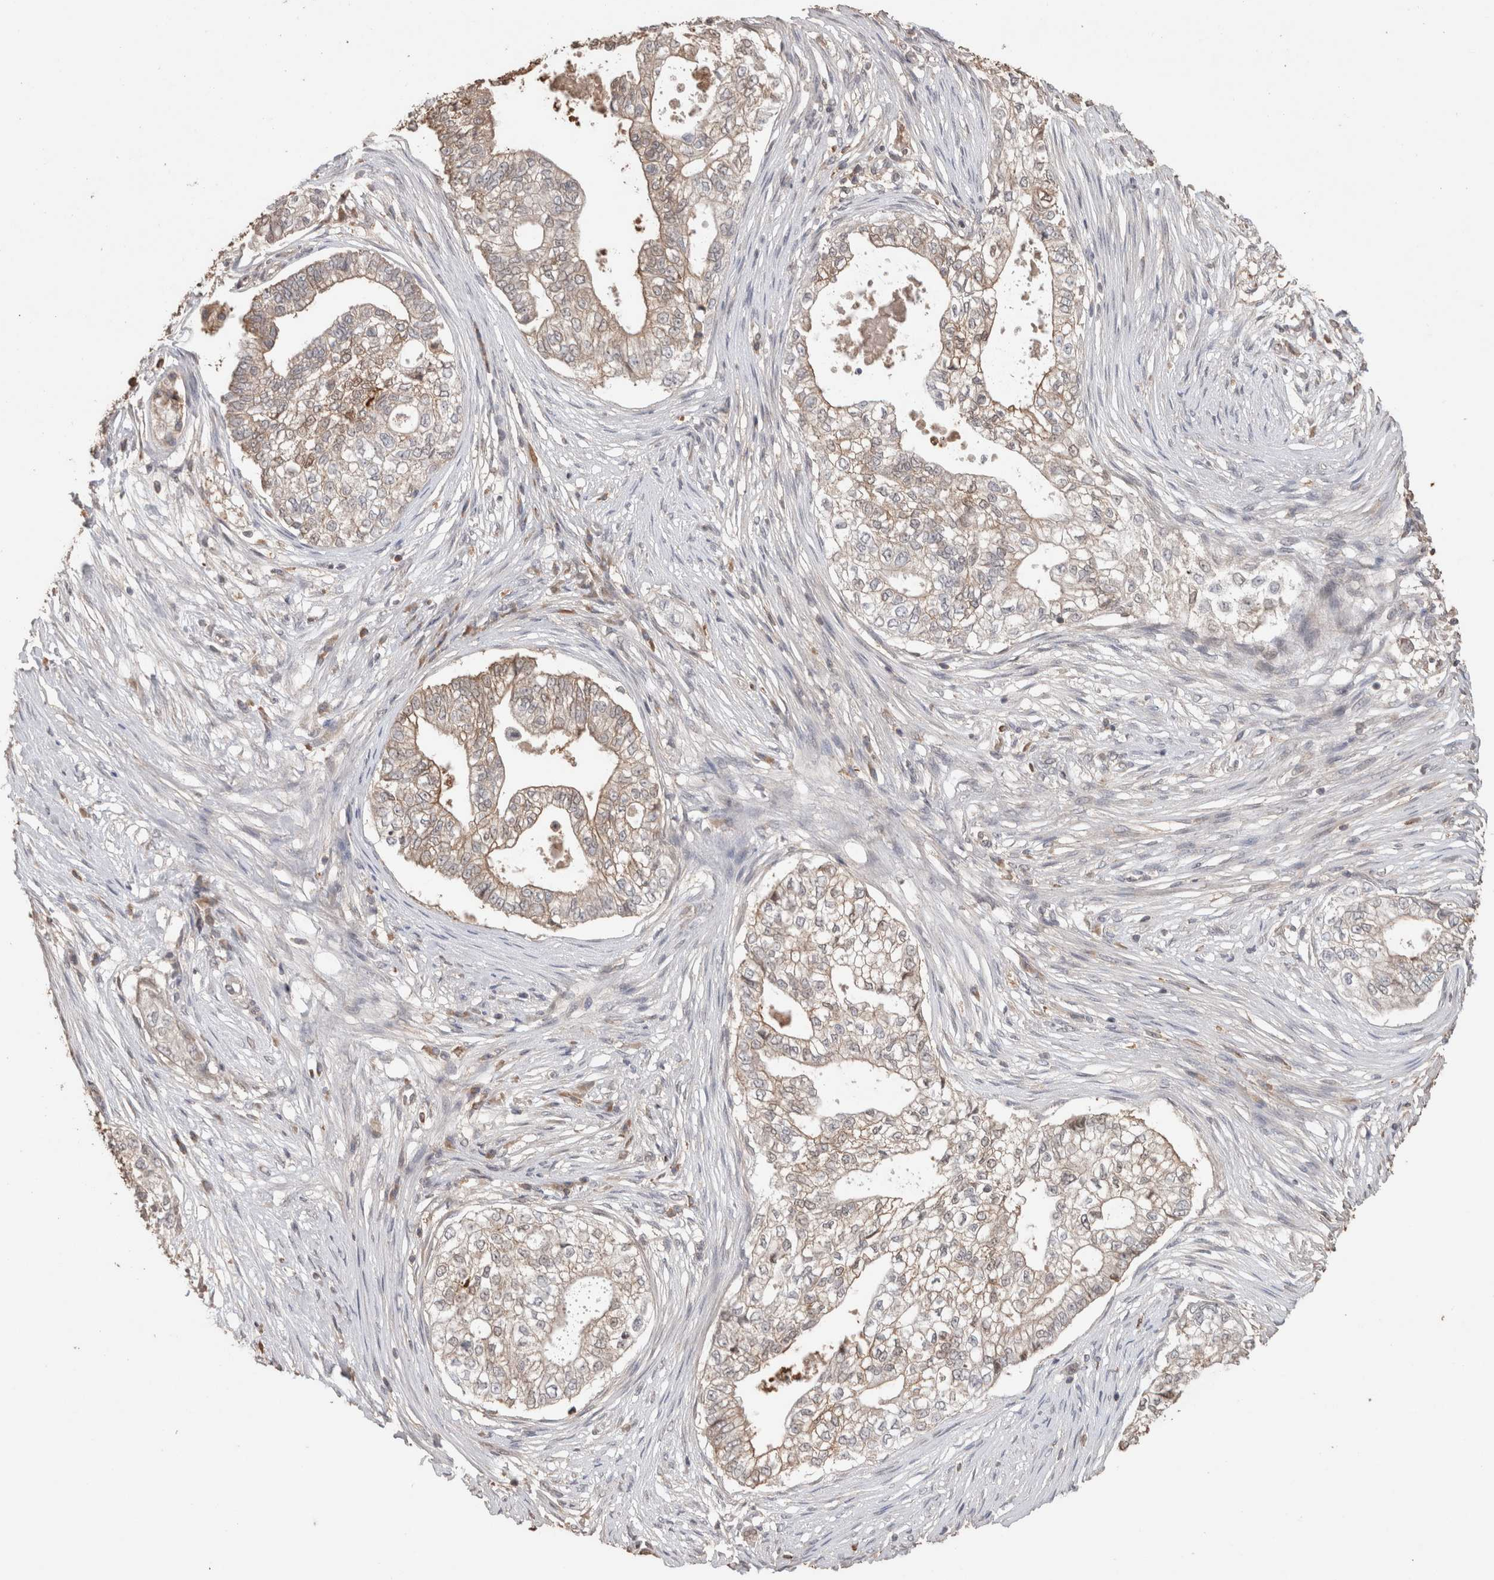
{"staining": {"intensity": "weak", "quantity": "25%-75%", "location": "cytoplasmic/membranous"}, "tissue": "pancreatic cancer", "cell_type": "Tumor cells", "image_type": "cancer", "snomed": [{"axis": "morphology", "description": "Adenocarcinoma, NOS"}, {"axis": "topography", "description": "Pancreas"}], "caption": "Brown immunohistochemical staining in human pancreatic adenocarcinoma displays weak cytoplasmic/membranous staining in approximately 25%-75% of tumor cells. Using DAB (brown) and hematoxylin (blue) stains, captured at high magnification using brightfield microscopy.", "gene": "TRIM5", "patient": {"sex": "male", "age": 72}}